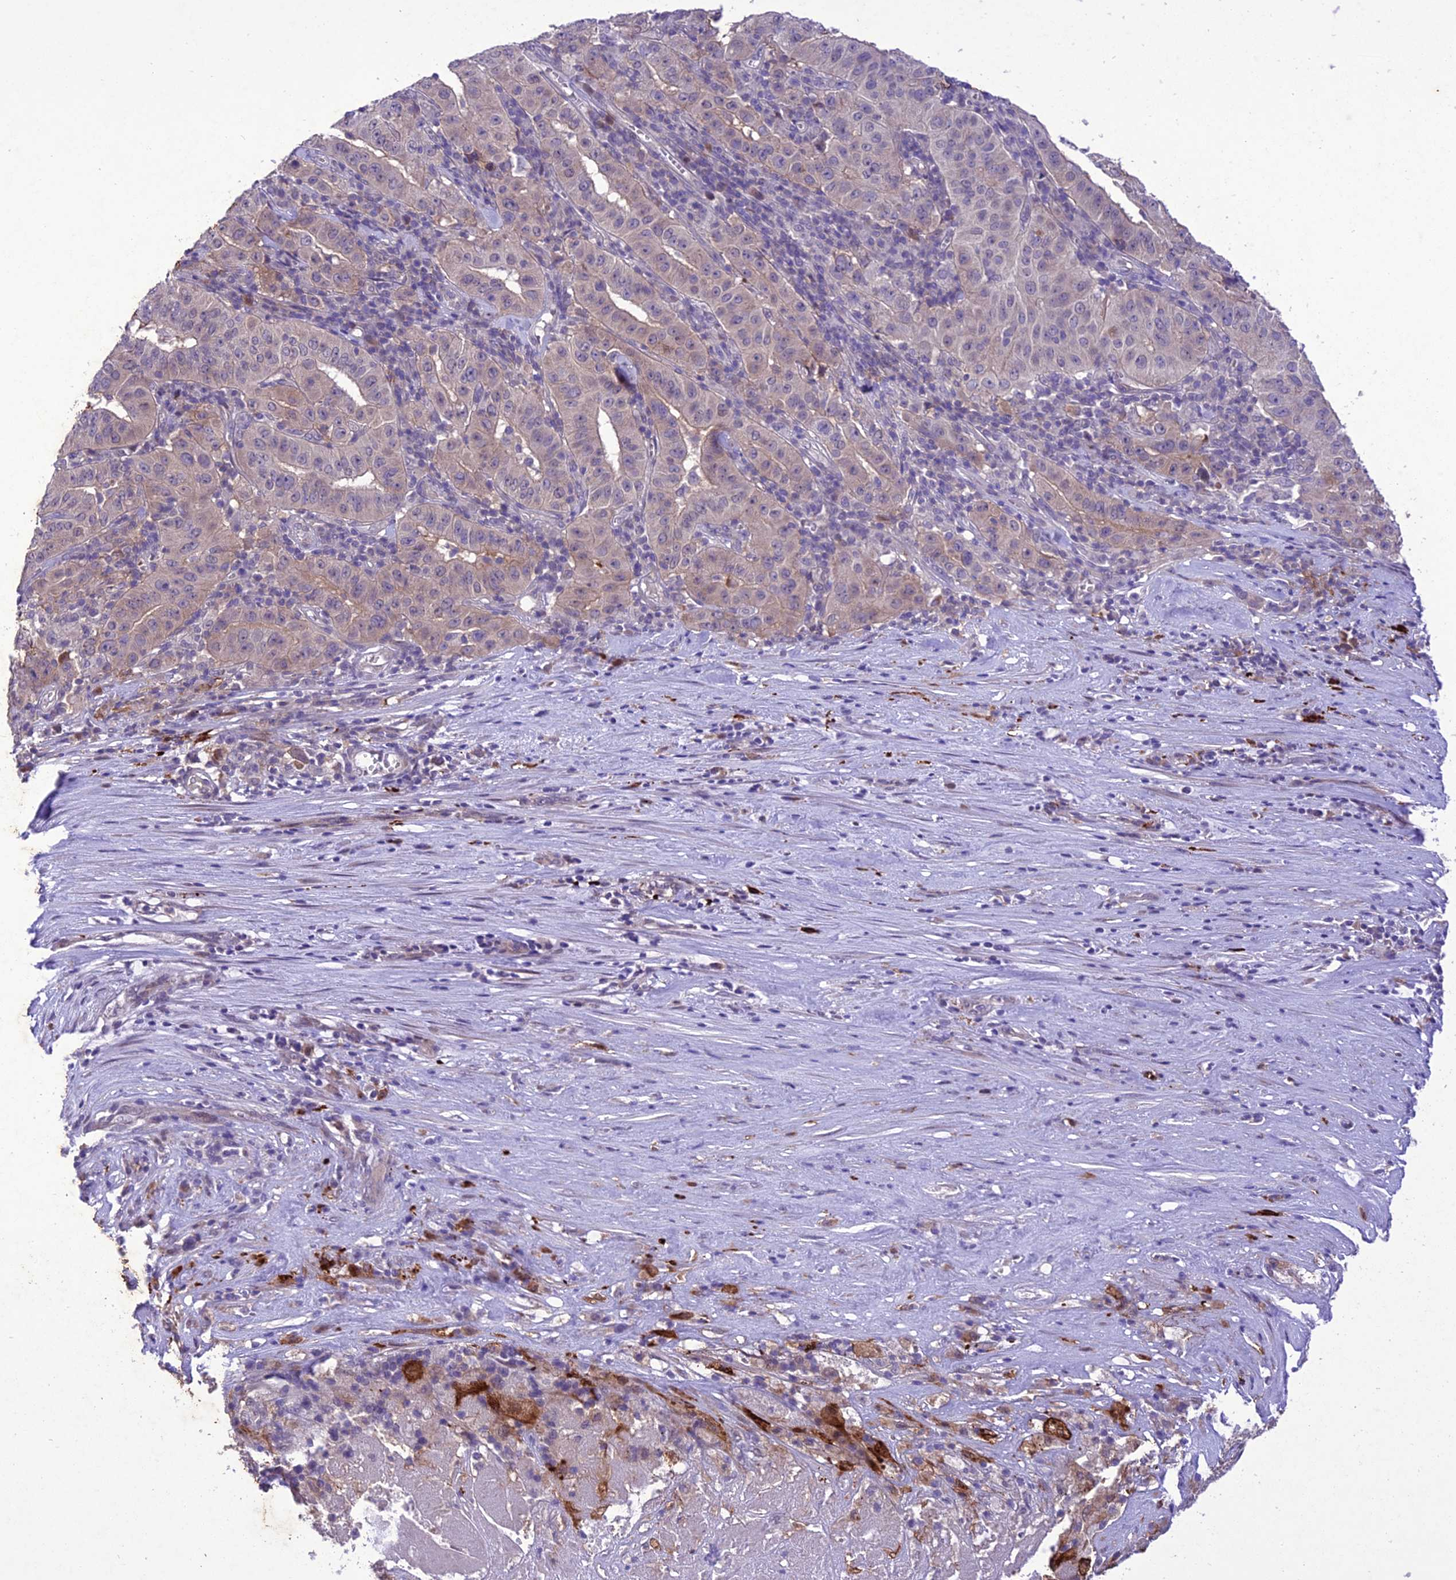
{"staining": {"intensity": "weak", "quantity": "<25%", "location": "cytoplasmic/membranous"}, "tissue": "pancreatic cancer", "cell_type": "Tumor cells", "image_type": "cancer", "snomed": [{"axis": "morphology", "description": "Adenocarcinoma, NOS"}, {"axis": "topography", "description": "Pancreas"}], "caption": "Tumor cells show no significant protein staining in pancreatic cancer (adenocarcinoma). (DAB immunohistochemistry (IHC) with hematoxylin counter stain).", "gene": "ANKRD52", "patient": {"sex": "male", "age": 63}}